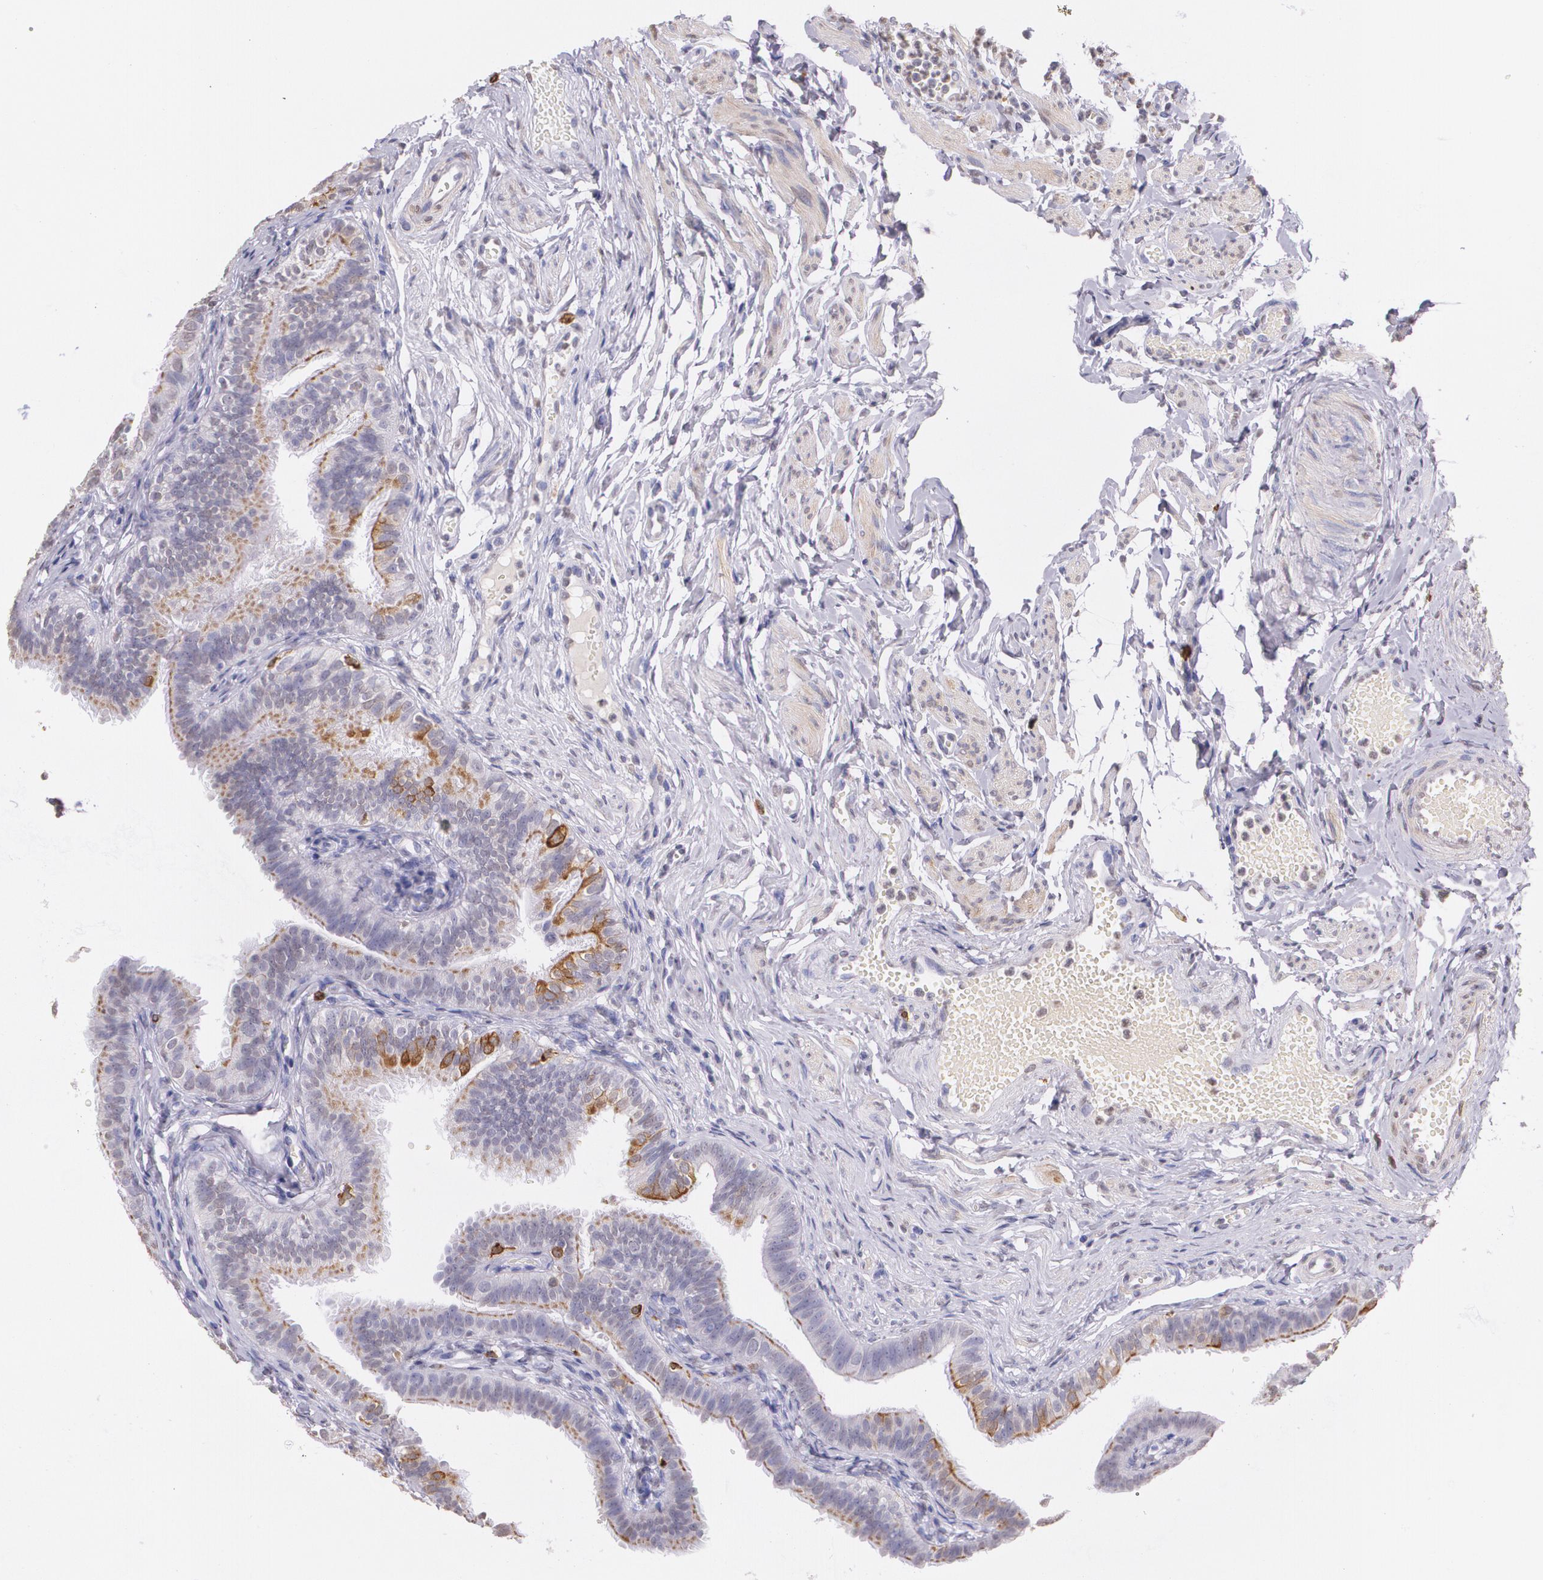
{"staining": {"intensity": "negative", "quantity": "none", "location": "none"}, "tissue": "fallopian tube", "cell_type": "Glandular cells", "image_type": "normal", "snomed": [{"axis": "morphology", "description": "Normal tissue, NOS"}, {"axis": "morphology", "description": "Dermoid, NOS"}, {"axis": "topography", "description": "Fallopian tube"}], "caption": "DAB (3,3'-diaminobenzidine) immunohistochemical staining of benign fallopian tube displays no significant expression in glandular cells. The staining was performed using DAB to visualize the protein expression in brown, while the nuclei were stained in blue with hematoxylin (Magnification: 20x).", "gene": "RTN1", "patient": {"sex": "female", "age": 33}}